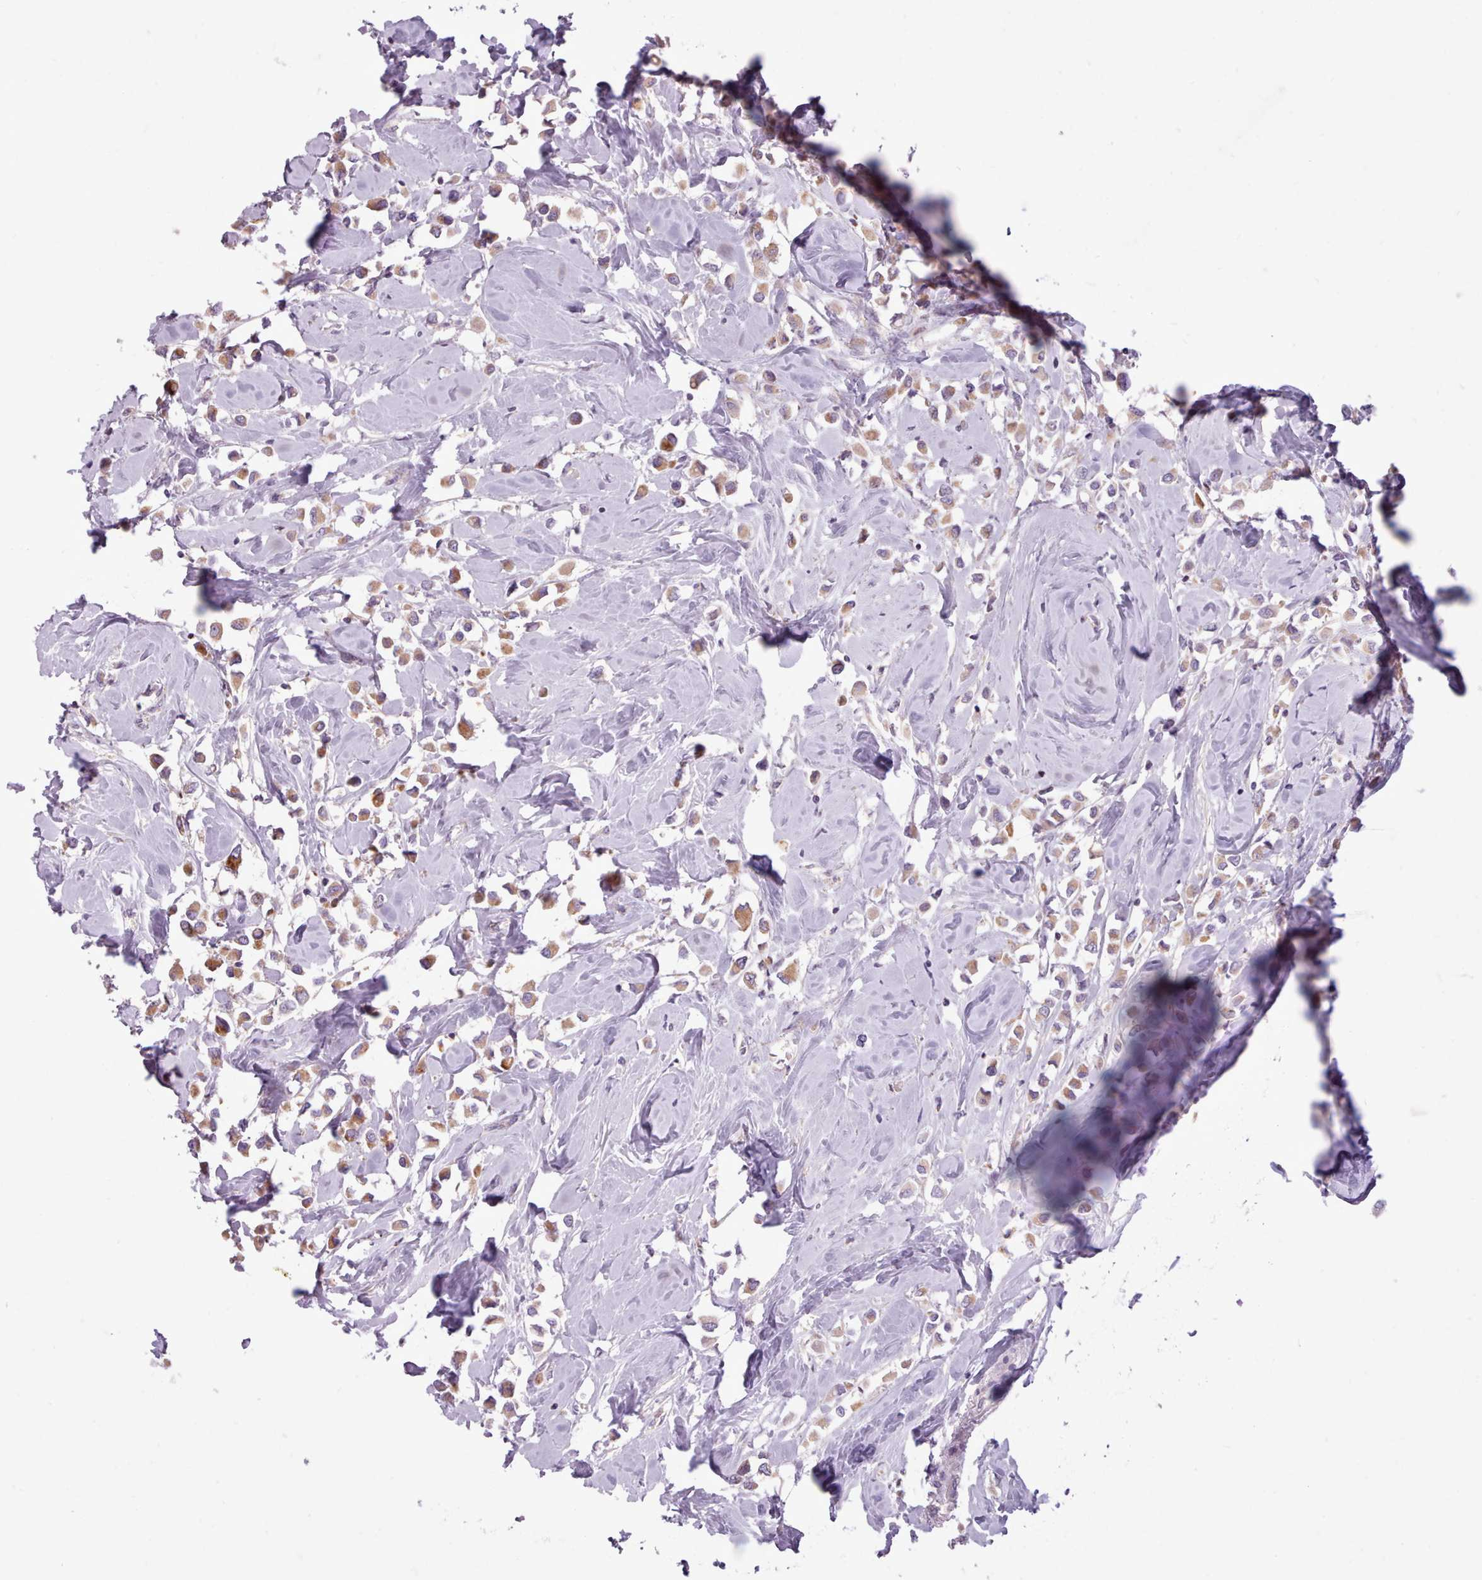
{"staining": {"intensity": "moderate", "quantity": ">75%", "location": "cytoplasmic/membranous"}, "tissue": "breast cancer", "cell_type": "Tumor cells", "image_type": "cancer", "snomed": [{"axis": "morphology", "description": "Duct carcinoma"}, {"axis": "topography", "description": "Breast"}], "caption": "Breast cancer stained with a brown dye demonstrates moderate cytoplasmic/membranous positive staining in about >75% of tumor cells.", "gene": "AVL9", "patient": {"sex": "female", "age": 61}}